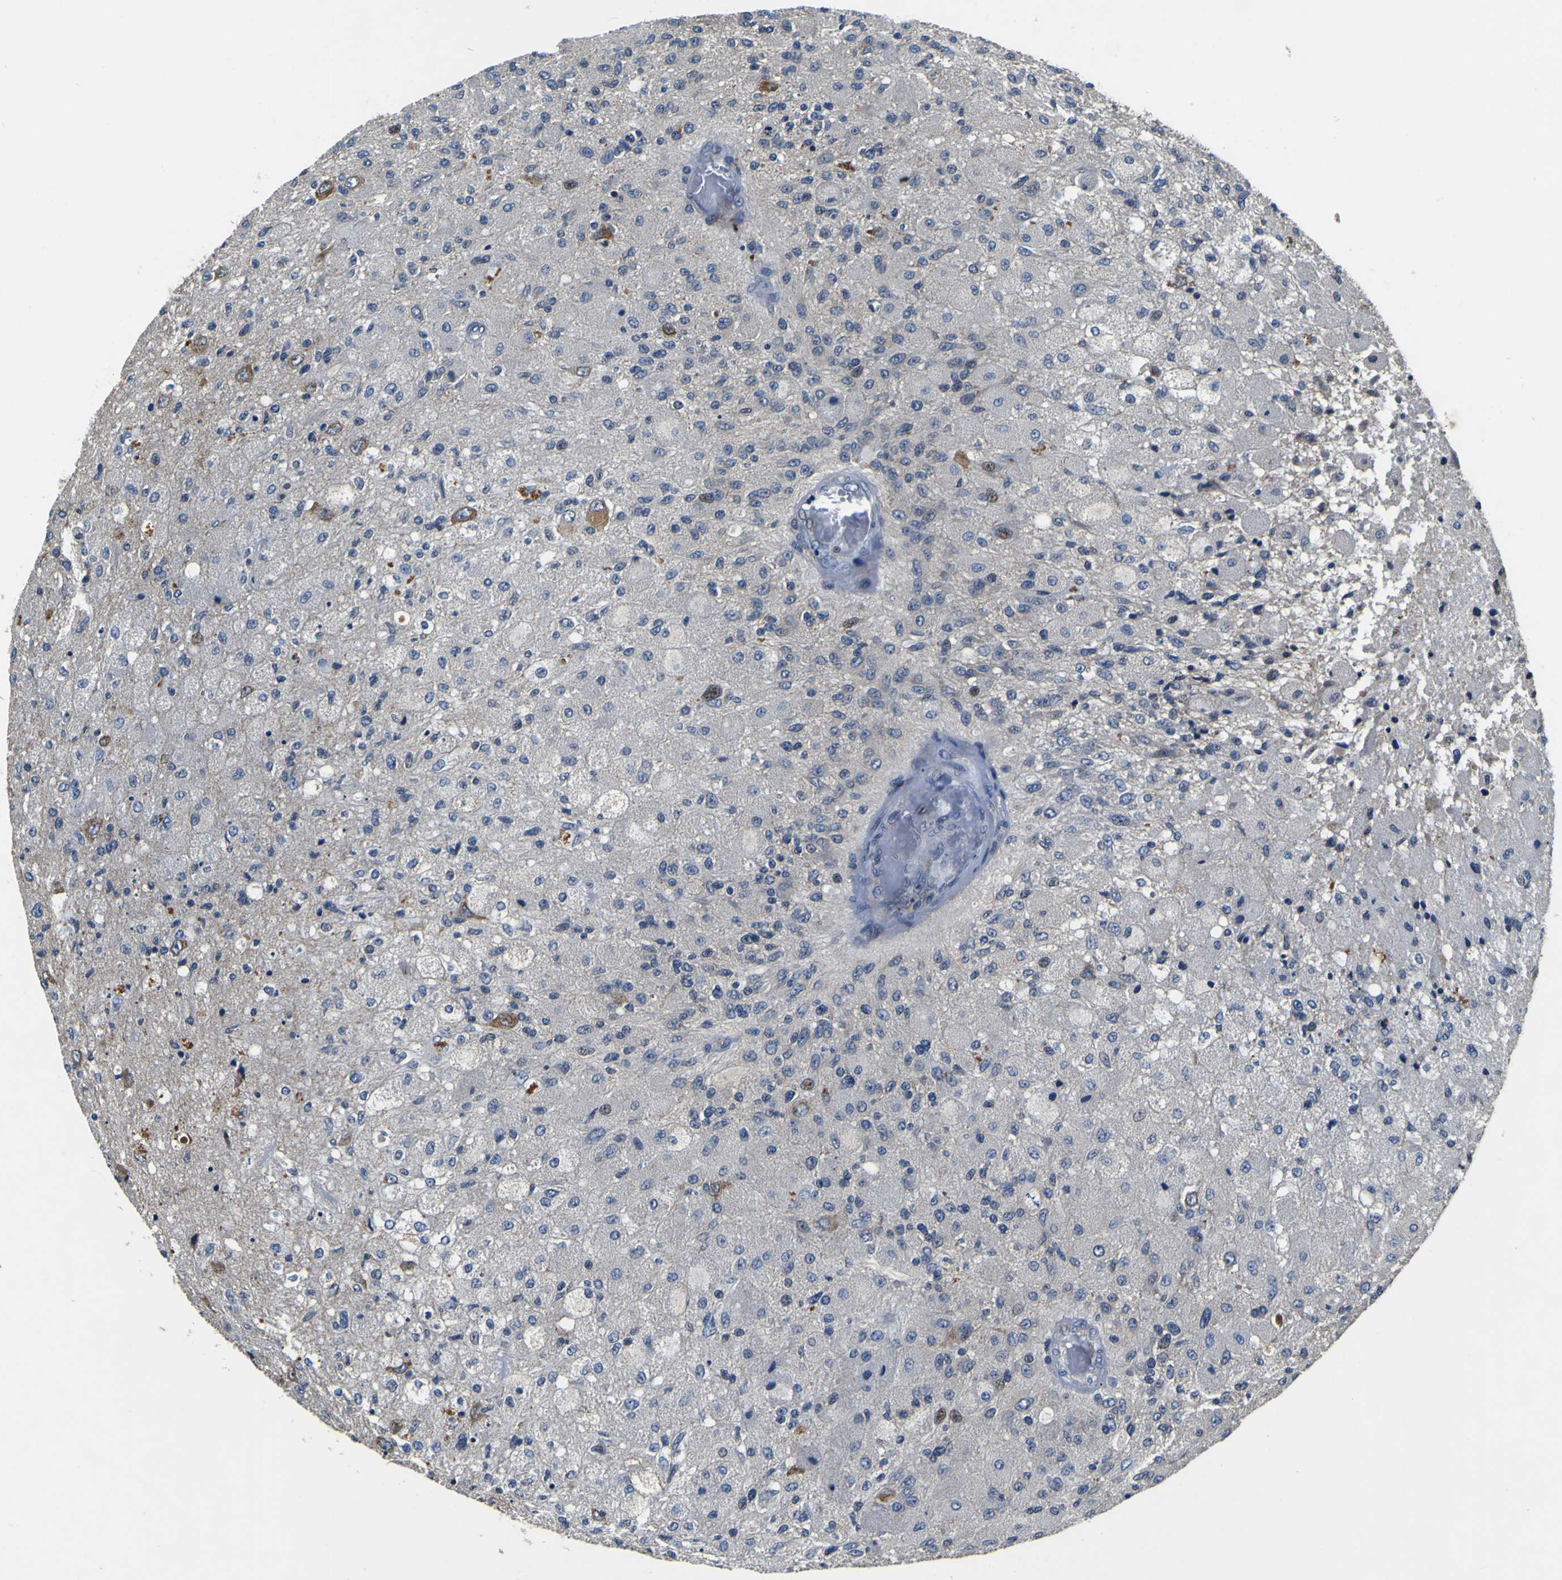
{"staining": {"intensity": "weak", "quantity": "<25%", "location": "cytoplasmic/membranous"}, "tissue": "glioma", "cell_type": "Tumor cells", "image_type": "cancer", "snomed": [{"axis": "morphology", "description": "Normal tissue, NOS"}, {"axis": "morphology", "description": "Glioma, malignant, High grade"}, {"axis": "topography", "description": "Cerebral cortex"}], "caption": "The photomicrograph reveals no staining of tumor cells in high-grade glioma (malignant).", "gene": "EPHB4", "patient": {"sex": "male", "age": 77}}